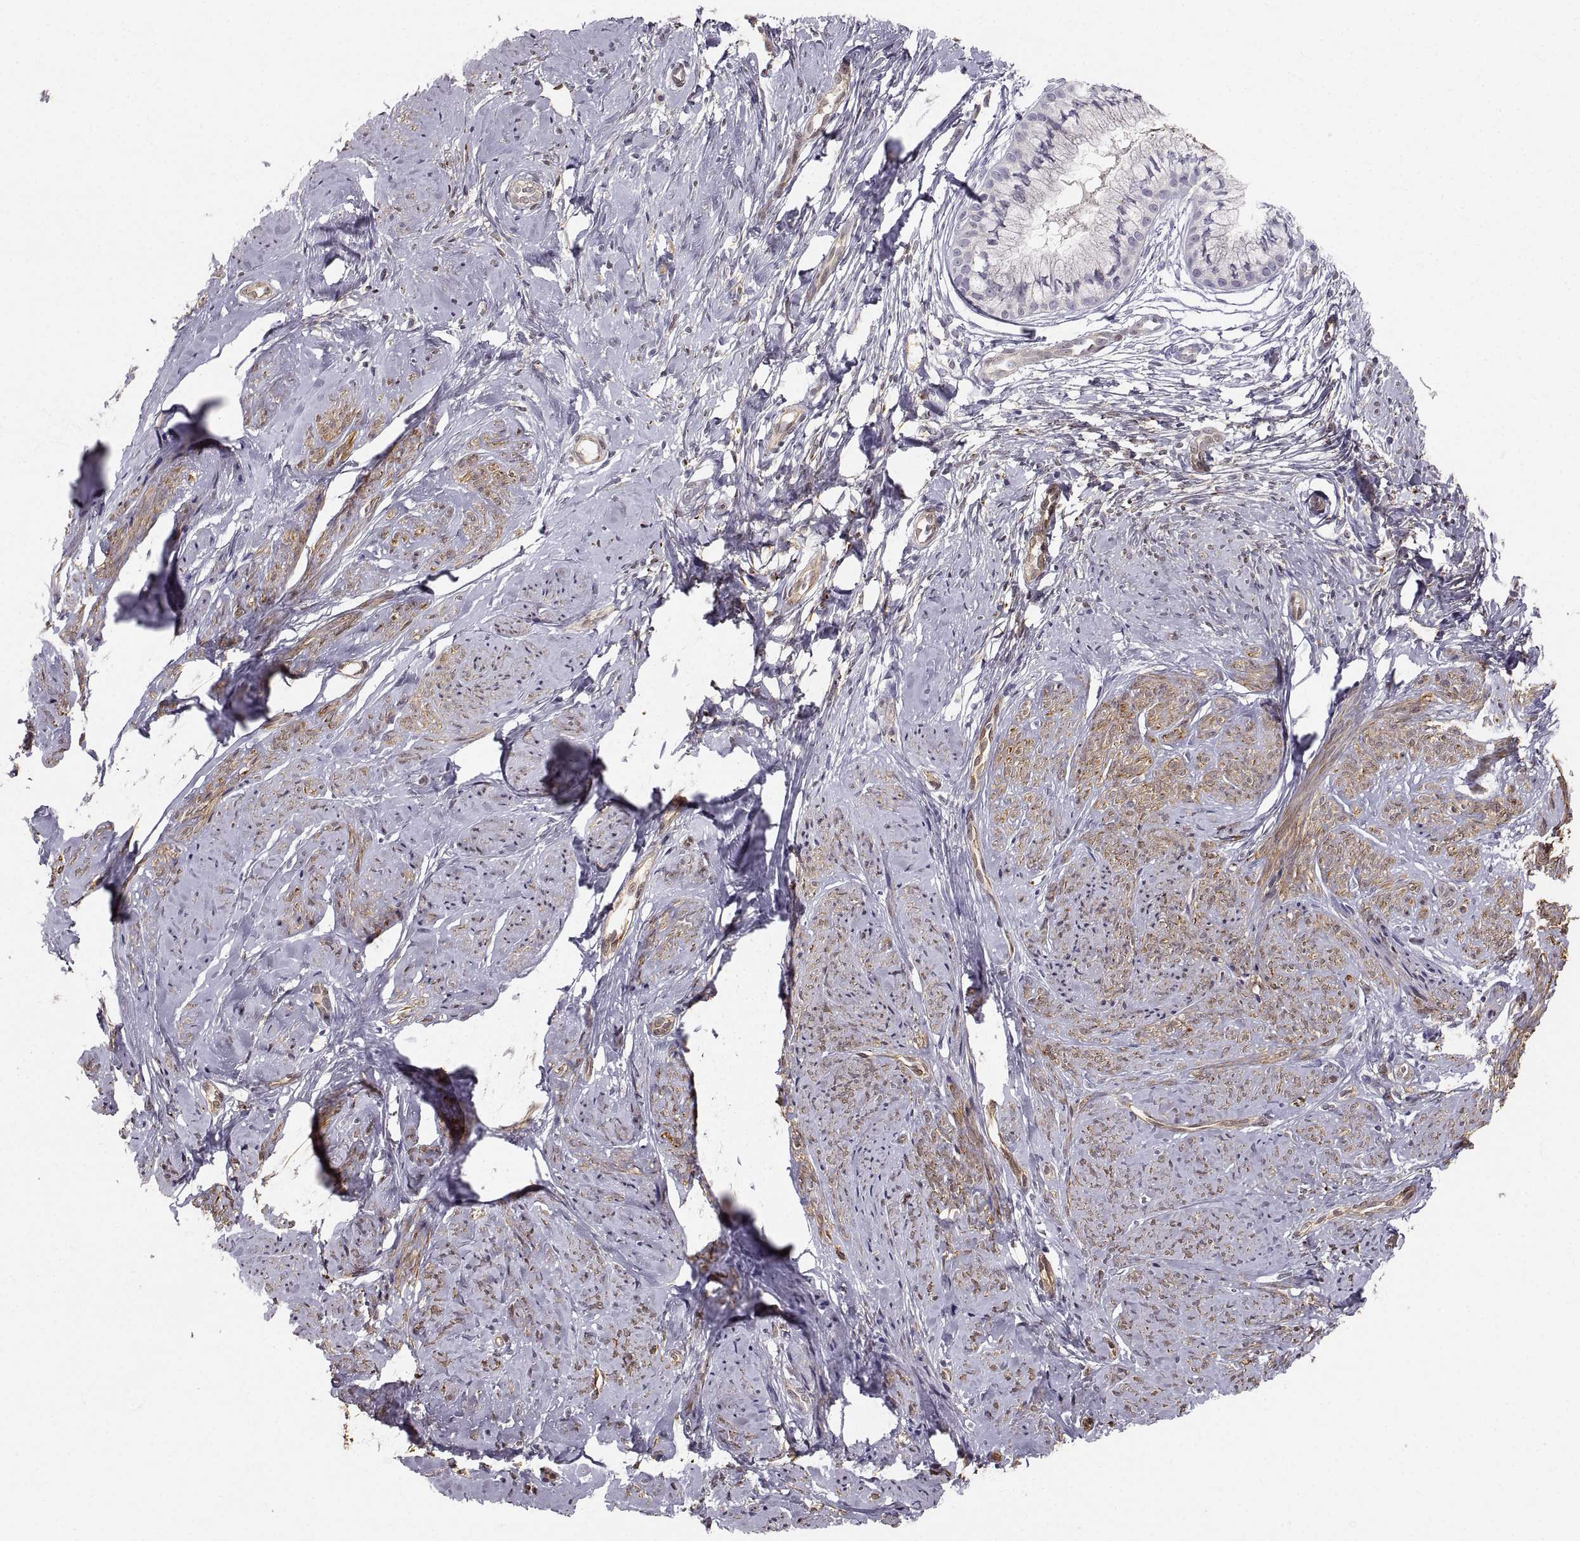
{"staining": {"intensity": "moderate", "quantity": ">75%", "location": "cytoplasmic/membranous"}, "tissue": "smooth muscle", "cell_type": "Smooth muscle cells", "image_type": "normal", "snomed": [{"axis": "morphology", "description": "Normal tissue, NOS"}, {"axis": "topography", "description": "Smooth muscle"}], "caption": "This histopathology image shows benign smooth muscle stained with immunohistochemistry (IHC) to label a protein in brown. The cytoplasmic/membranous of smooth muscle cells show moderate positivity for the protein. Nuclei are counter-stained blue.", "gene": "PGM5", "patient": {"sex": "female", "age": 48}}